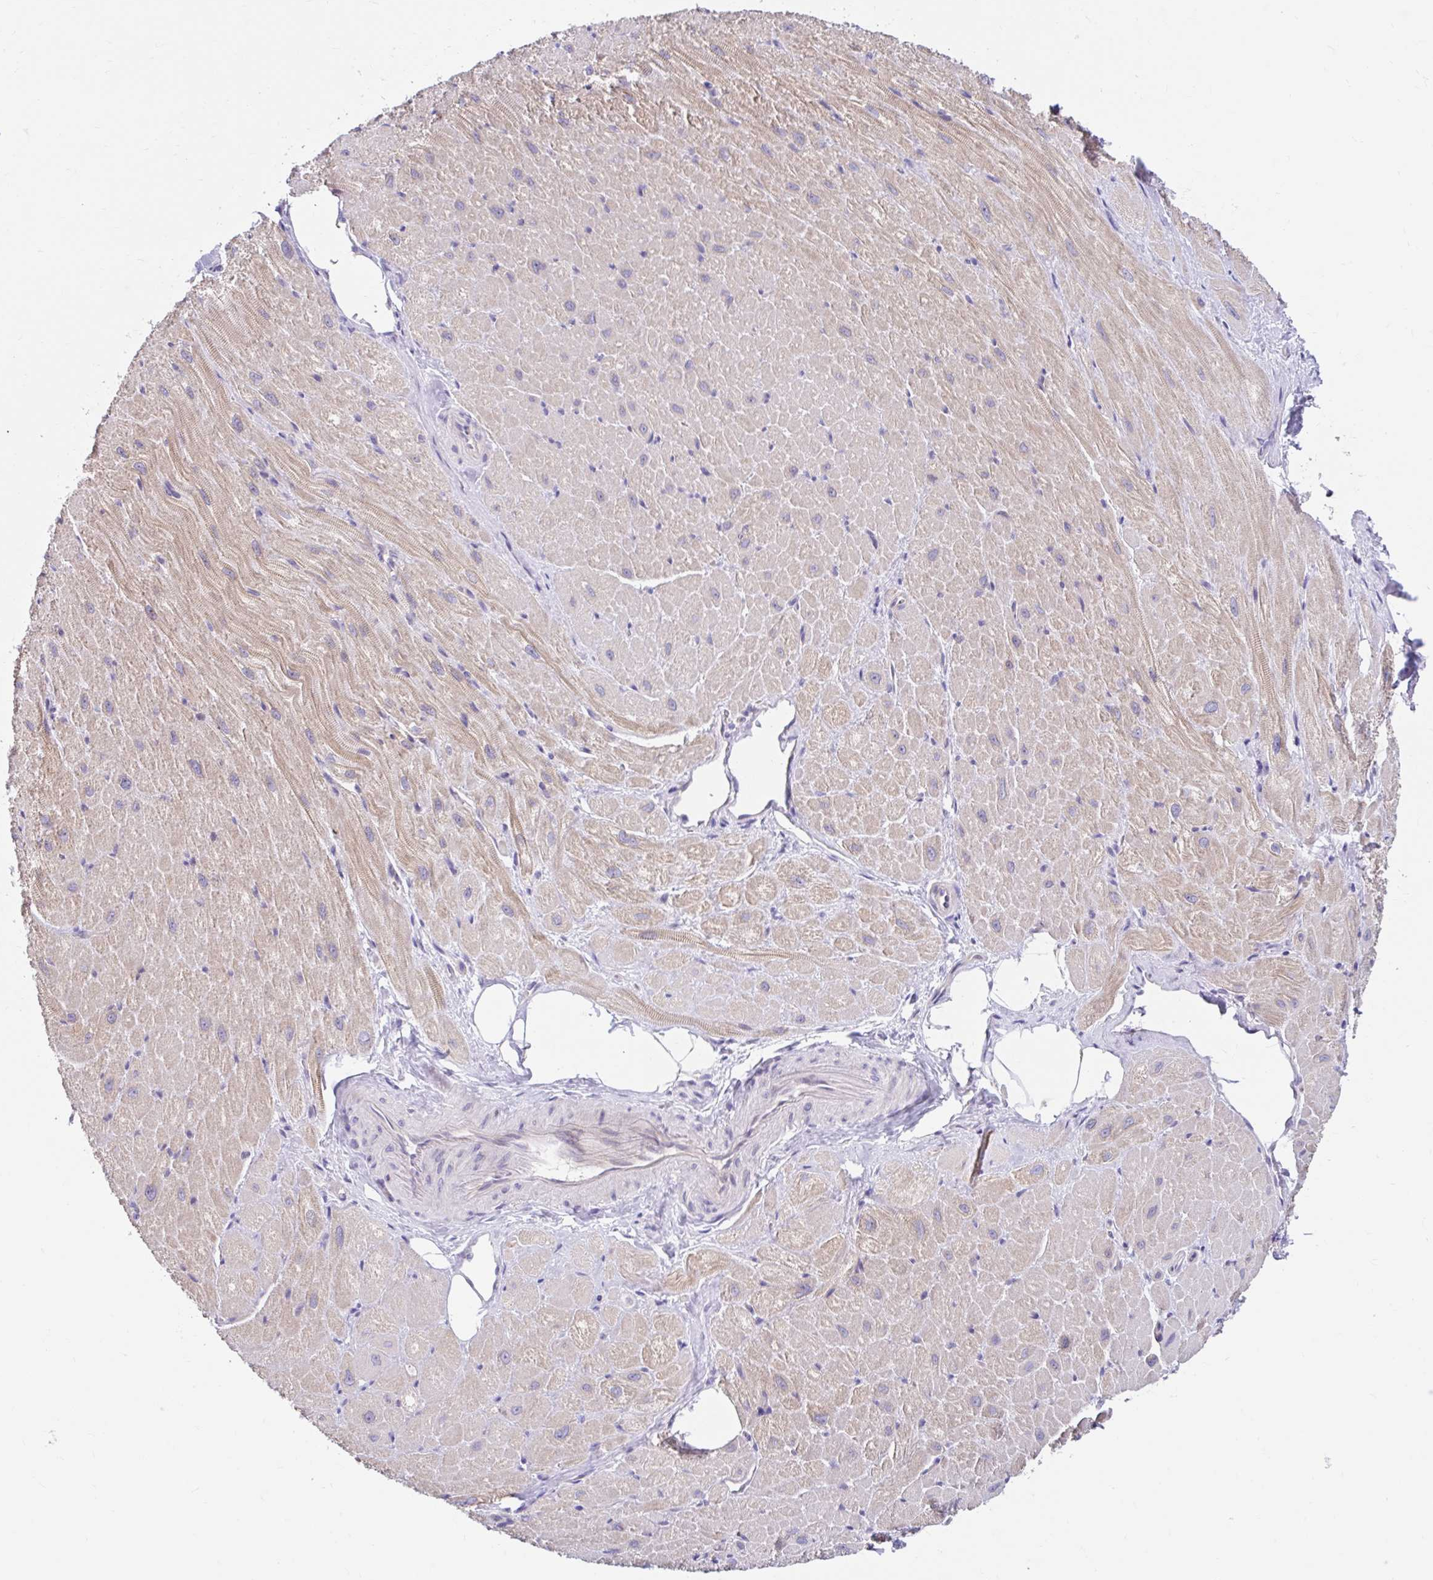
{"staining": {"intensity": "moderate", "quantity": "25%-75%", "location": "cytoplasmic/membranous"}, "tissue": "heart muscle", "cell_type": "Cardiomyocytes", "image_type": "normal", "snomed": [{"axis": "morphology", "description": "Normal tissue, NOS"}, {"axis": "topography", "description": "Heart"}], "caption": "DAB (3,3'-diaminobenzidine) immunohistochemical staining of benign human heart muscle displays moderate cytoplasmic/membranous protein staining in approximately 25%-75% of cardiomyocytes.", "gene": "NT5C1B", "patient": {"sex": "male", "age": 62}}